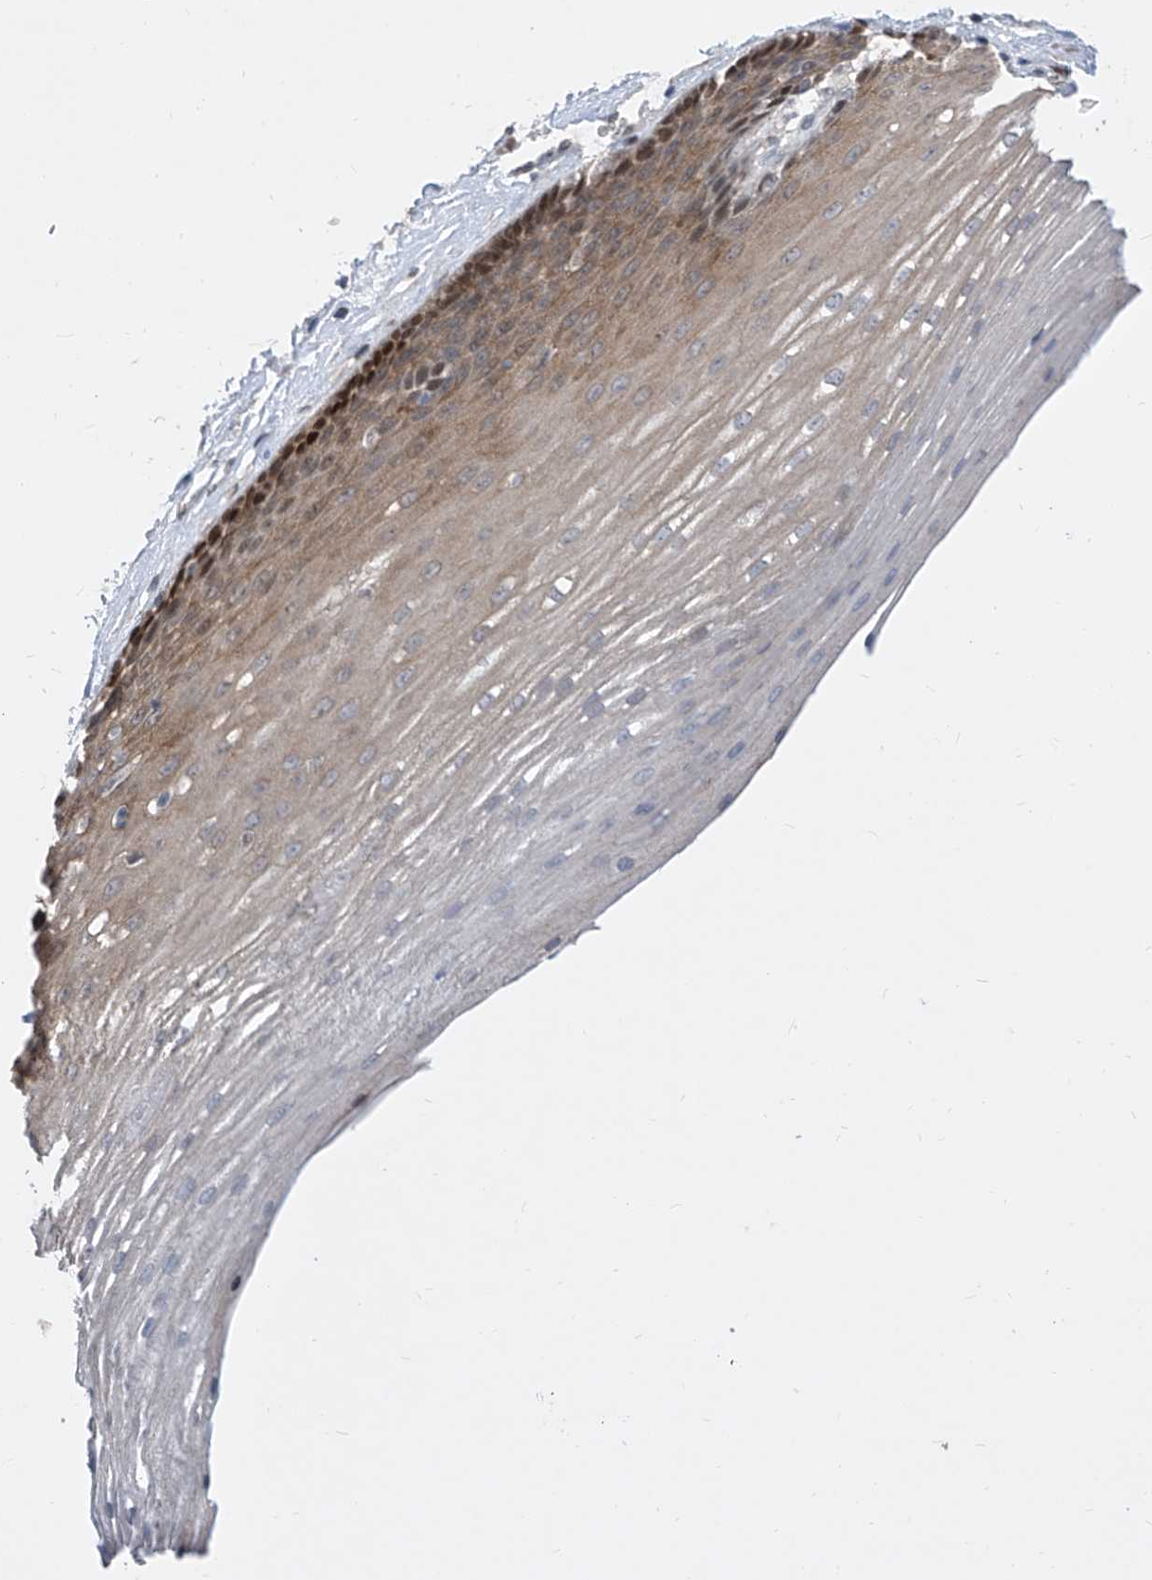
{"staining": {"intensity": "moderate", "quantity": "25%-75%", "location": "cytoplasmic/membranous"}, "tissue": "esophagus", "cell_type": "Squamous epithelial cells", "image_type": "normal", "snomed": [{"axis": "morphology", "description": "Normal tissue, NOS"}, {"axis": "topography", "description": "Esophagus"}], "caption": "This image exhibits benign esophagus stained with immunohistochemistry (IHC) to label a protein in brown. The cytoplasmic/membranous of squamous epithelial cells show moderate positivity for the protein. Nuclei are counter-stained blue.", "gene": "CETN1", "patient": {"sex": "male", "age": 62}}